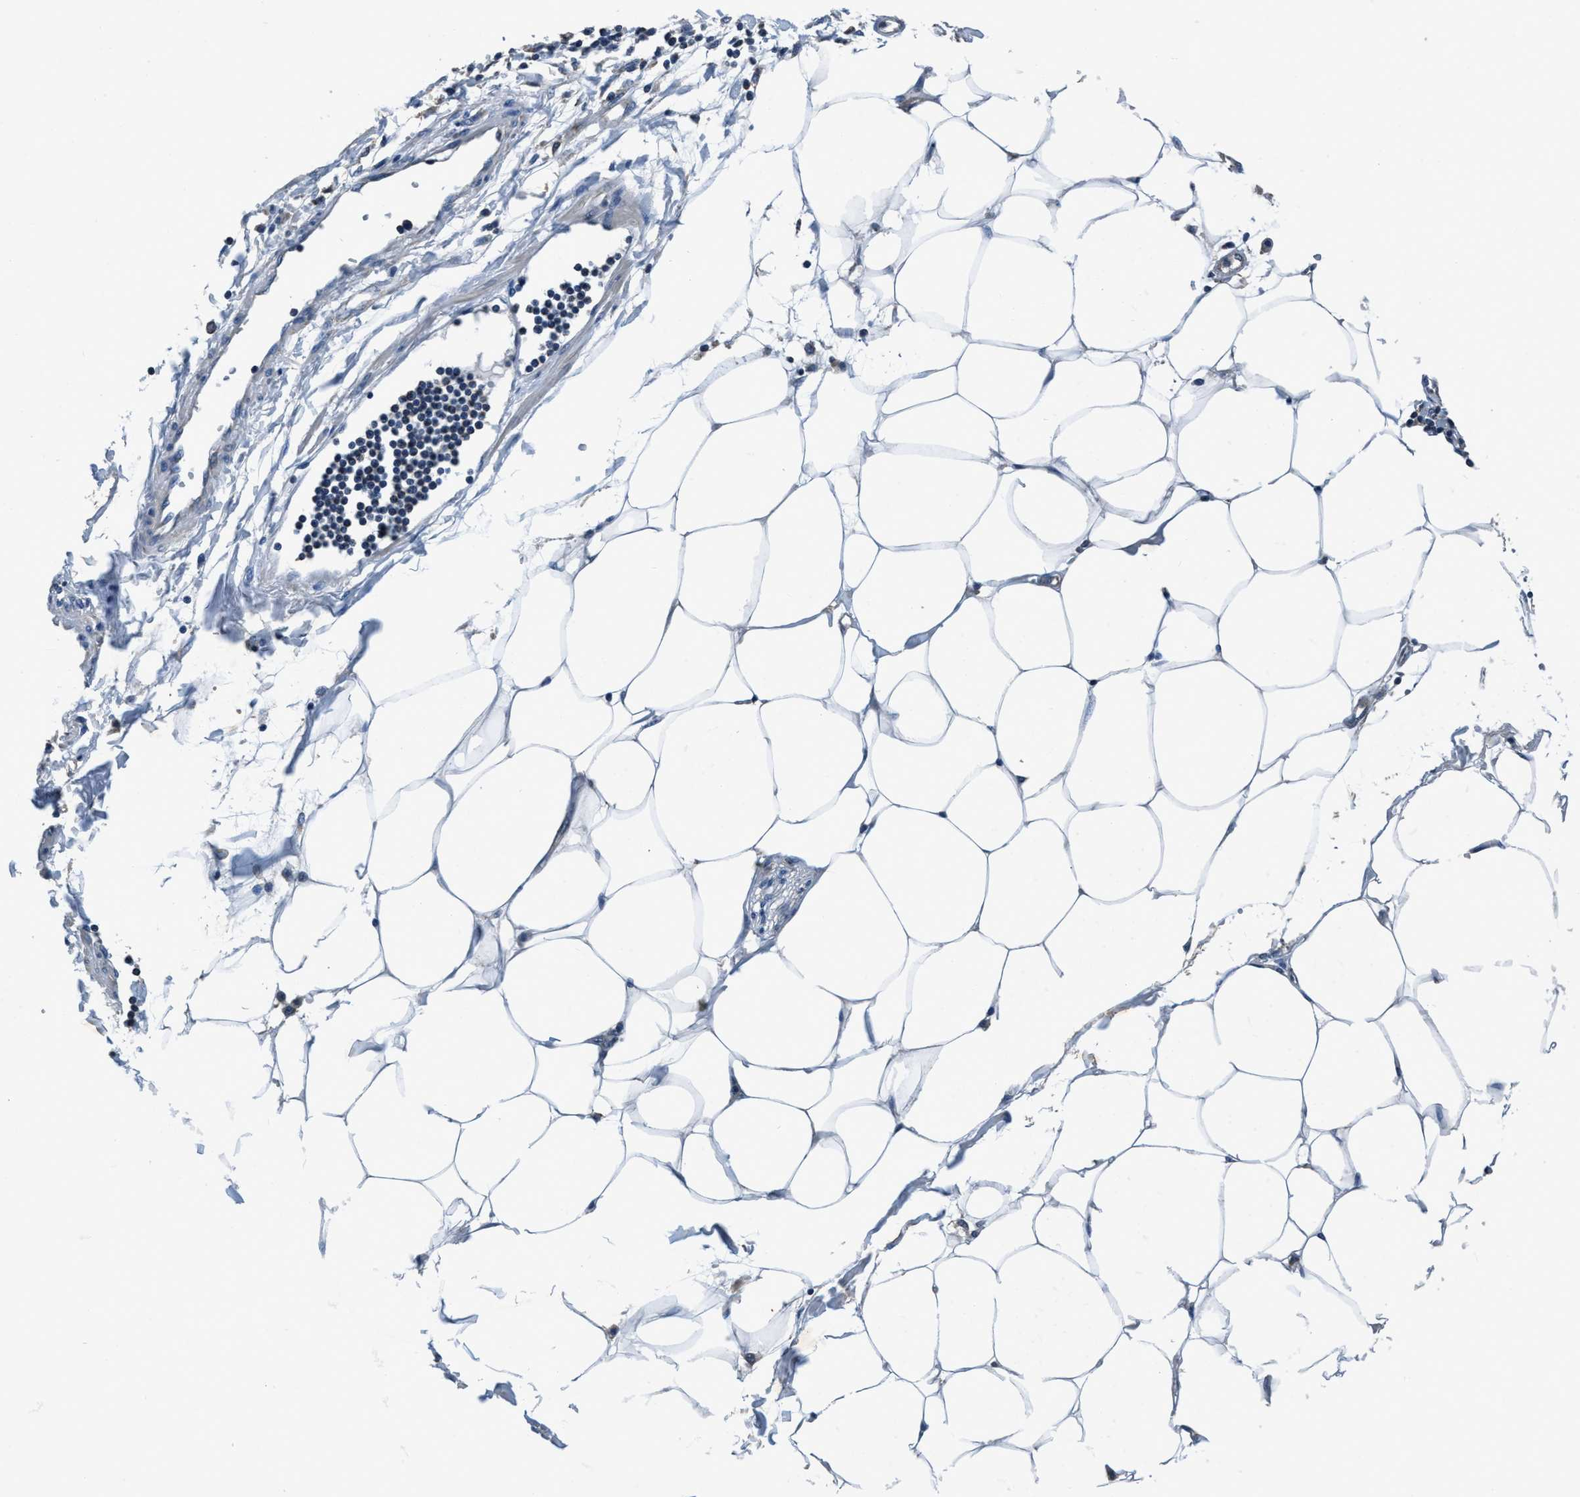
{"staining": {"intensity": "negative", "quantity": "none", "location": "none"}, "tissue": "adipose tissue", "cell_type": "Adipocytes", "image_type": "normal", "snomed": [{"axis": "morphology", "description": "Normal tissue, NOS"}, {"axis": "morphology", "description": "Adenocarcinoma, NOS"}, {"axis": "topography", "description": "Colon"}, {"axis": "topography", "description": "Peripheral nerve tissue"}], "caption": "This image is of normal adipose tissue stained with IHC to label a protein in brown with the nuclei are counter-stained blue. There is no expression in adipocytes.", "gene": "ANKFN1", "patient": {"sex": "male", "age": 14}}